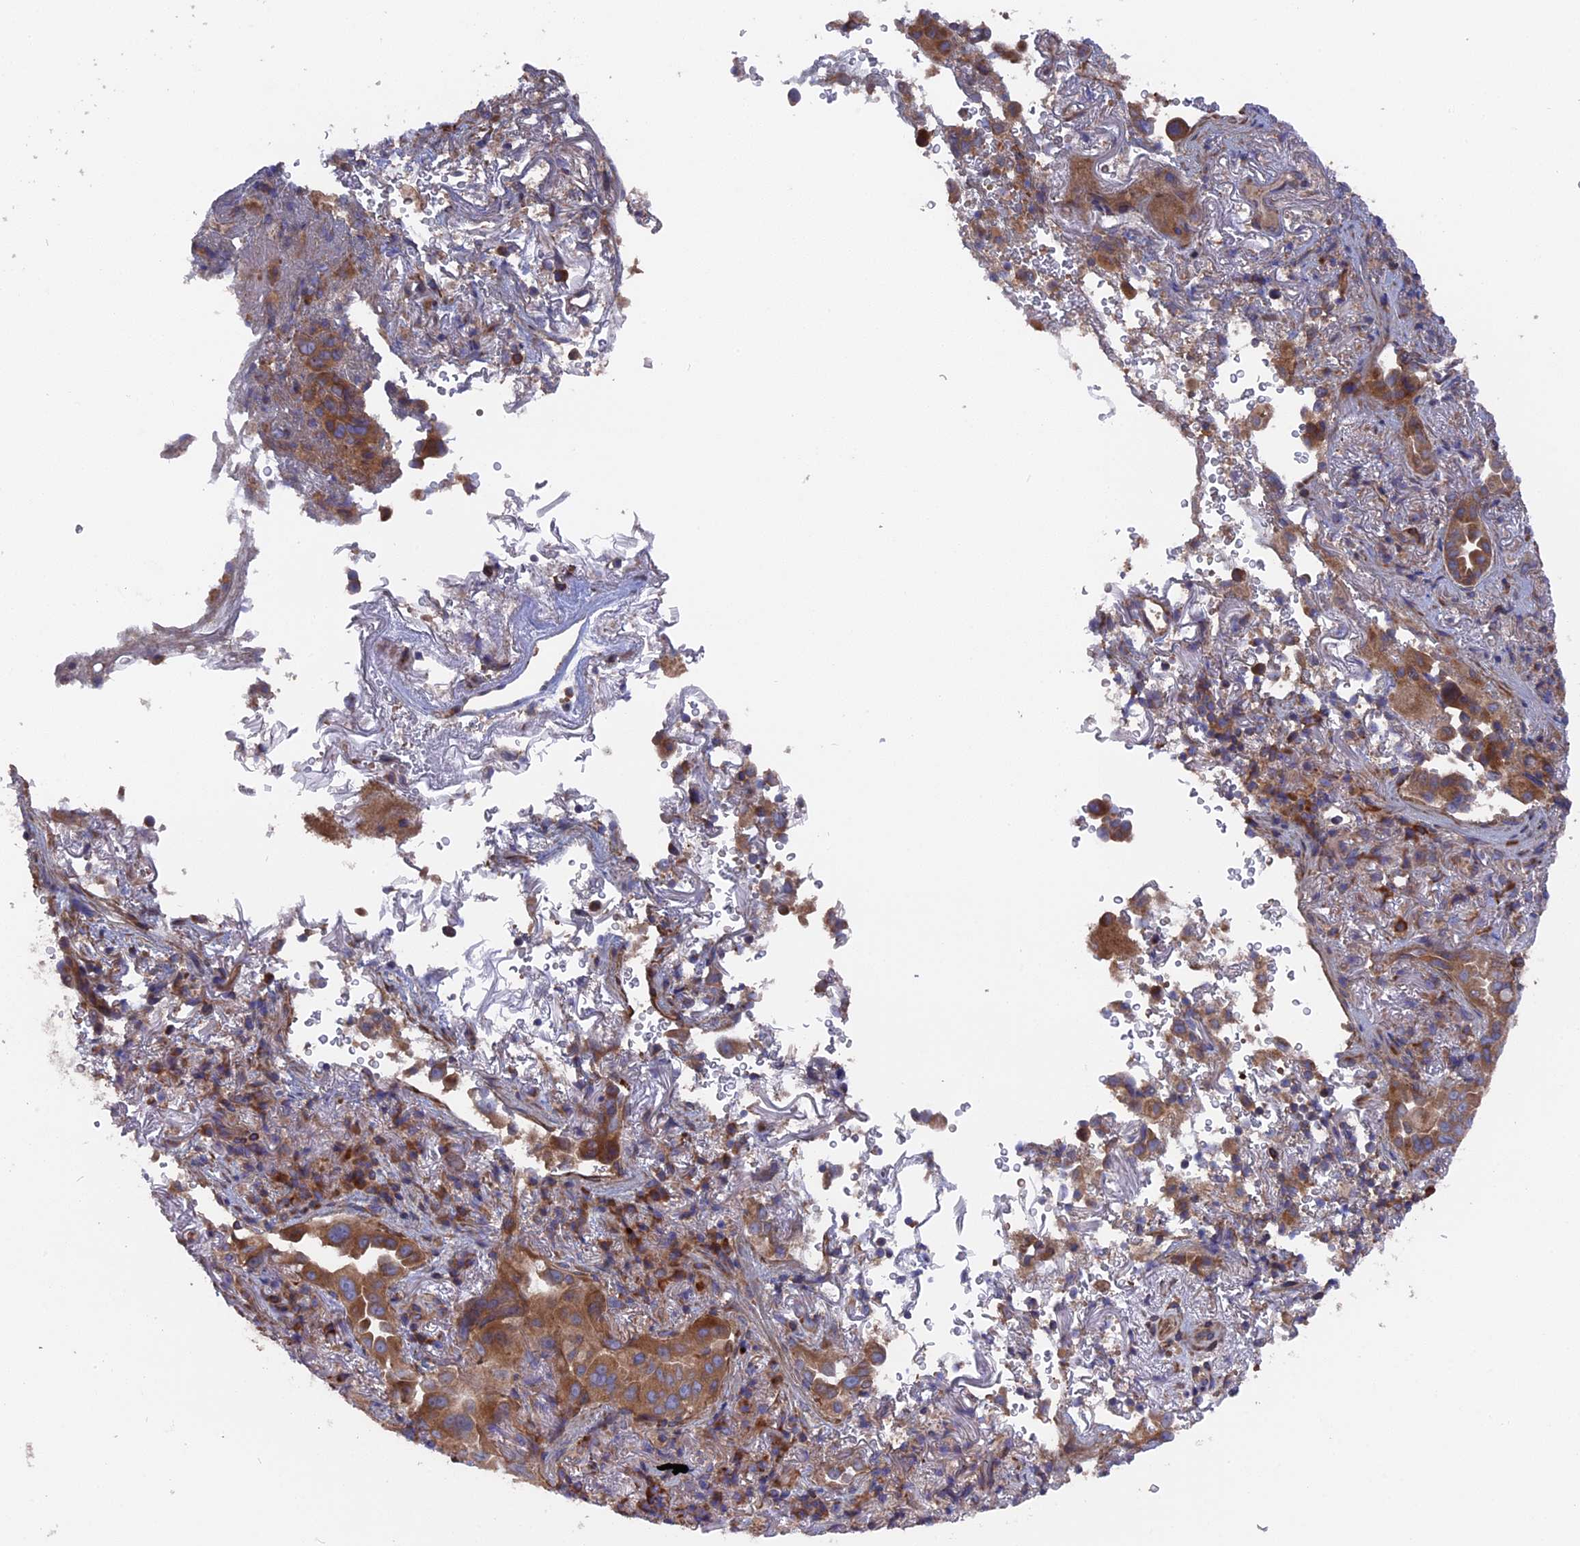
{"staining": {"intensity": "moderate", "quantity": ">75%", "location": "cytoplasmic/membranous"}, "tissue": "lung cancer", "cell_type": "Tumor cells", "image_type": "cancer", "snomed": [{"axis": "morphology", "description": "Adenocarcinoma, NOS"}, {"axis": "topography", "description": "Lung"}], "caption": "Protein analysis of adenocarcinoma (lung) tissue shows moderate cytoplasmic/membranous staining in approximately >75% of tumor cells.", "gene": "TELO2", "patient": {"sex": "female", "age": 69}}